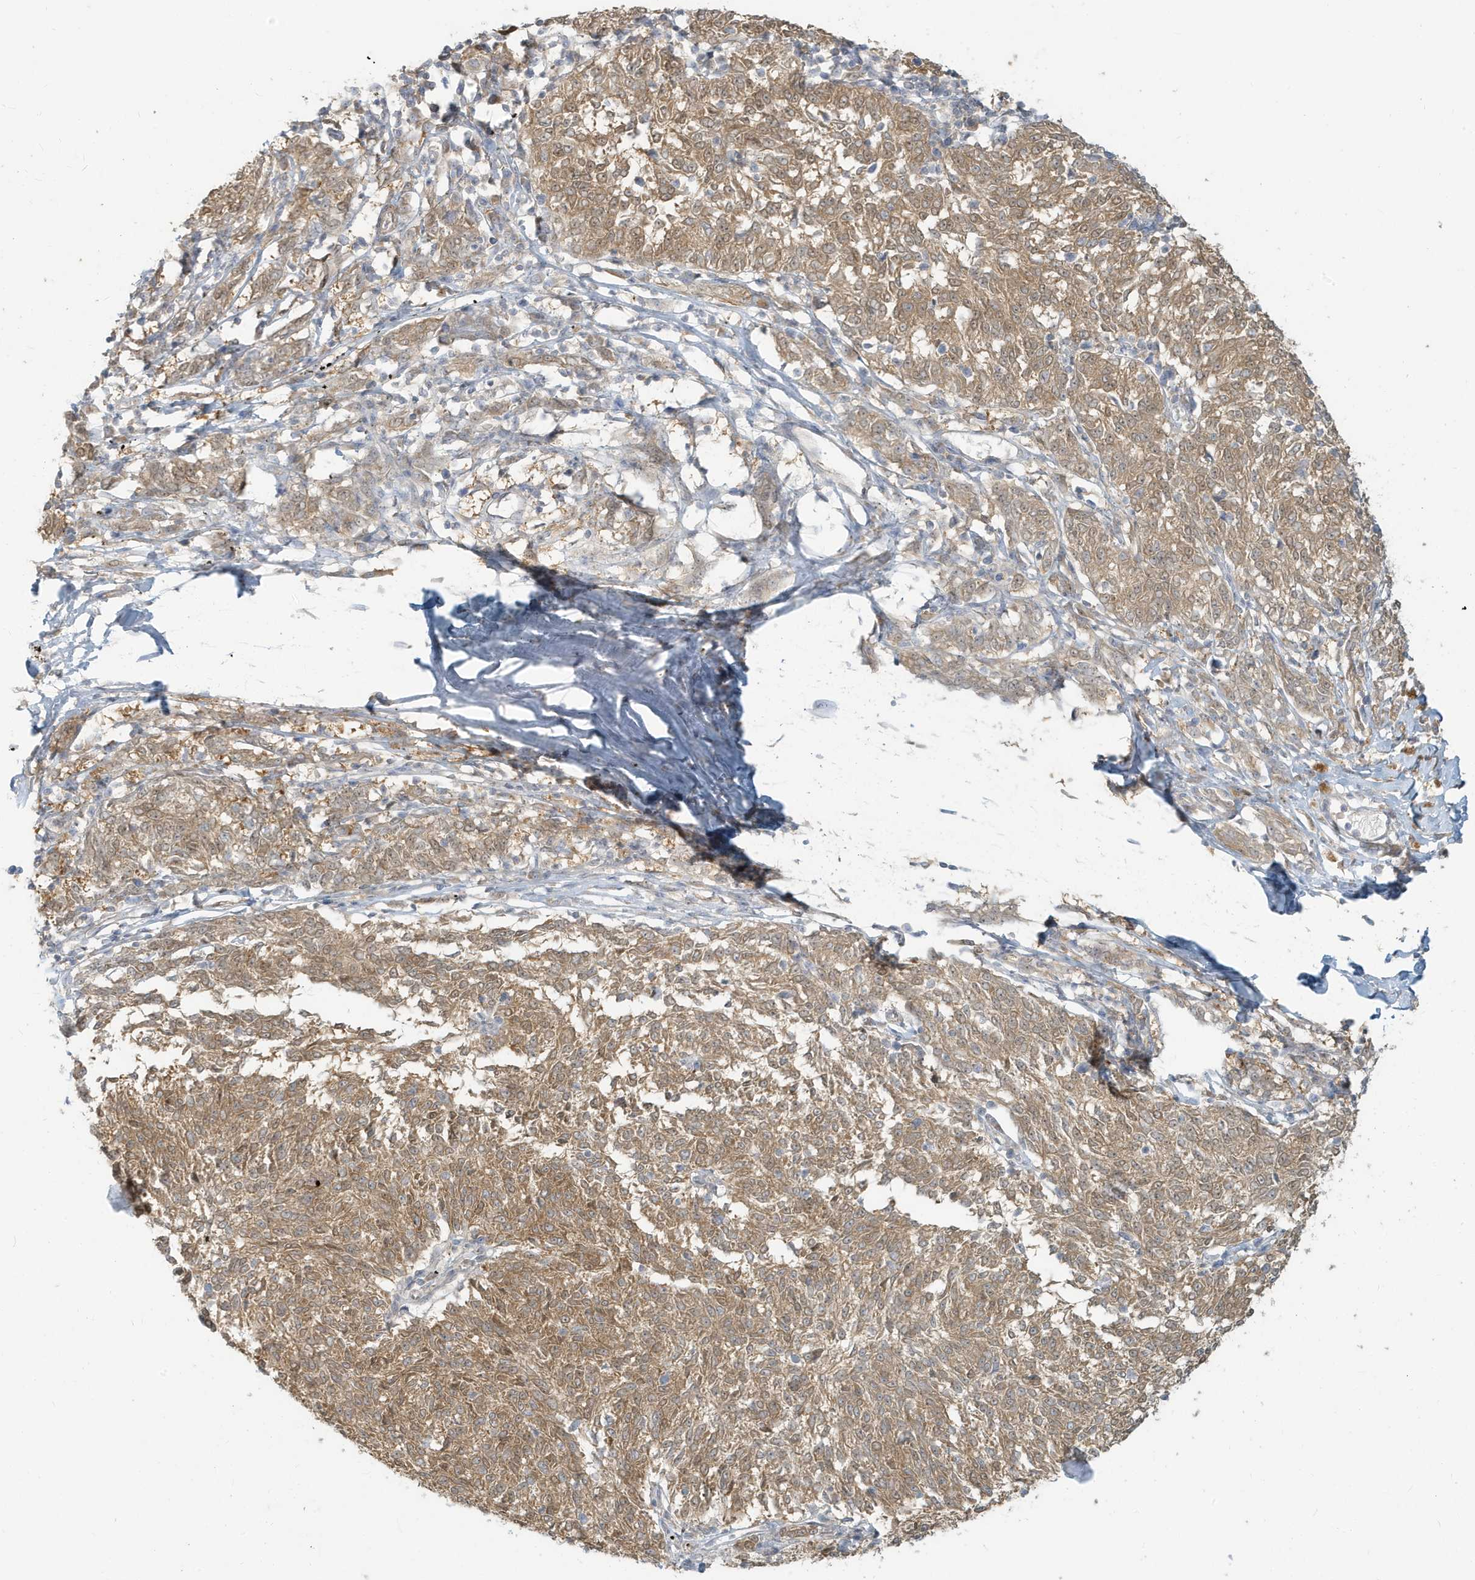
{"staining": {"intensity": "moderate", "quantity": ">75%", "location": "cytoplasmic/membranous"}, "tissue": "melanoma", "cell_type": "Tumor cells", "image_type": "cancer", "snomed": [{"axis": "morphology", "description": "Malignant melanoma, NOS"}, {"axis": "topography", "description": "Skin"}], "caption": "Malignant melanoma stained with a protein marker demonstrates moderate staining in tumor cells.", "gene": "MCOLN1", "patient": {"sex": "female", "age": 72}}